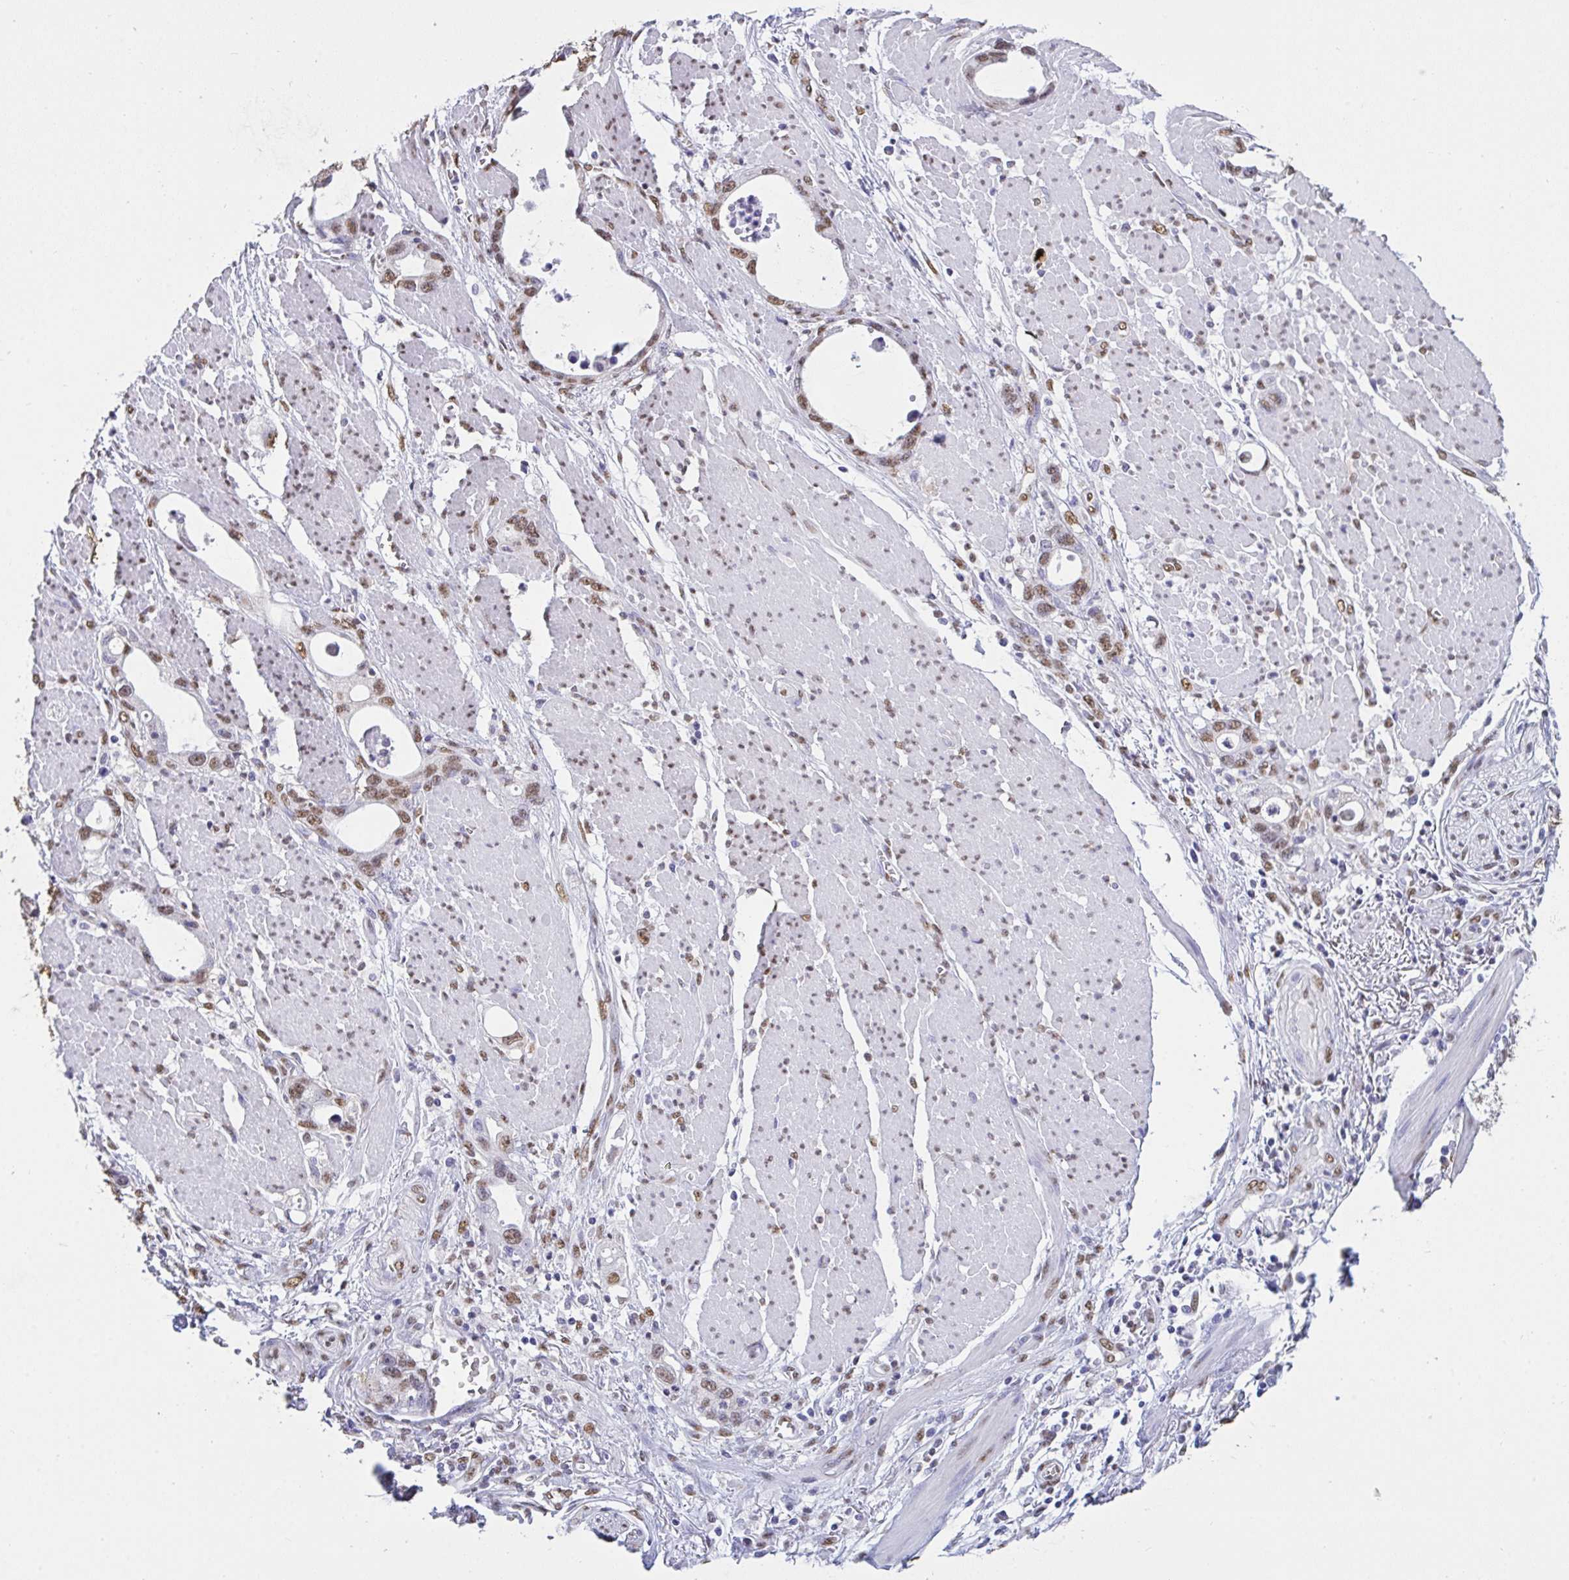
{"staining": {"intensity": "moderate", "quantity": "<25%", "location": "nuclear"}, "tissue": "stomach cancer", "cell_type": "Tumor cells", "image_type": "cancer", "snomed": [{"axis": "morphology", "description": "Adenocarcinoma, NOS"}, {"axis": "topography", "description": "Stomach, upper"}], "caption": "Stomach cancer tissue displays moderate nuclear expression in about <25% of tumor cells, visualized by immunohistochemistry.", "gene": "SEMA6B", "patient": {"sex": "male", "age": 74}}